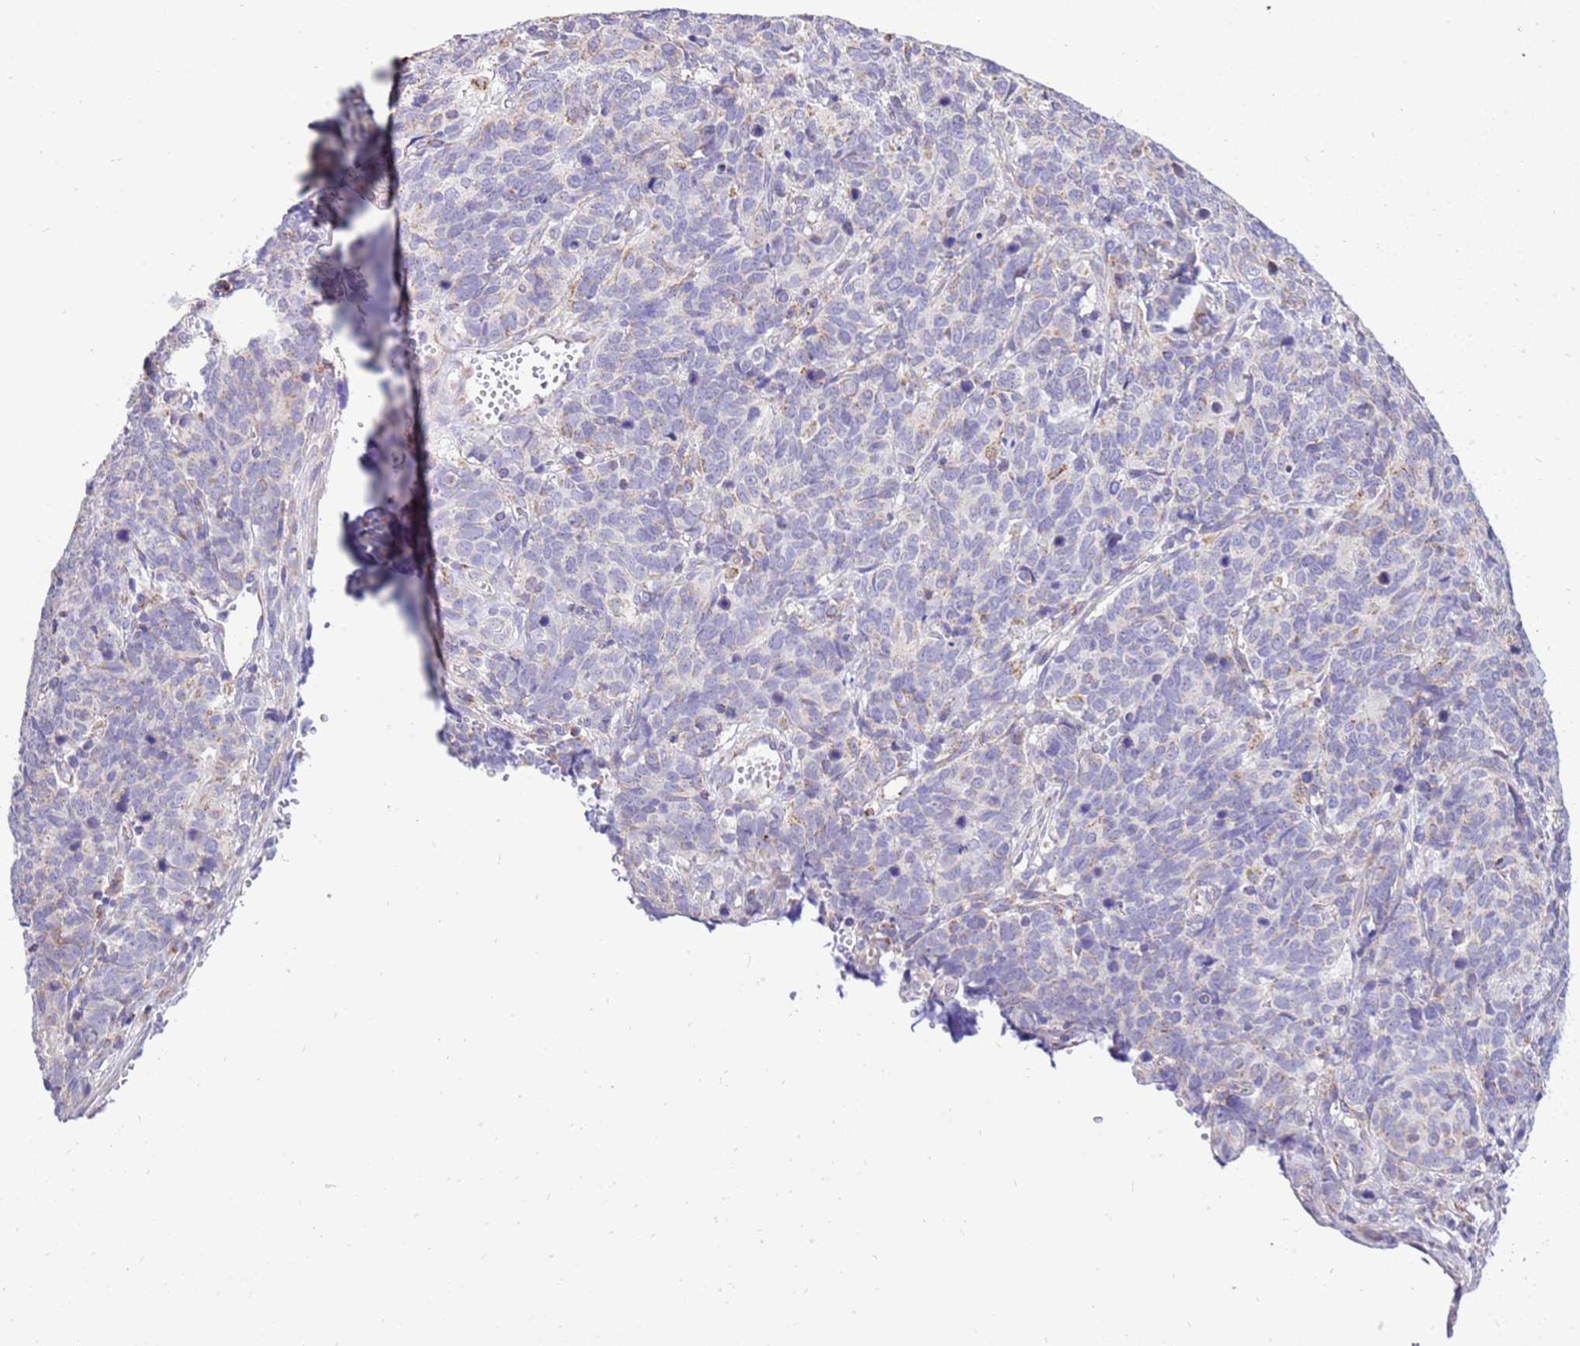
{"staining": {"intensity": "weak", "quantity": "<25%", "location": "cytoplasmic/membranous"}, "tissue": "cervical cancer", "cell_type": "Tumor cells", "image_type": "cancer", "snomed": [{"axis": "morphology", "description": "Squamous cell carcinoma, NOS"}, {"axis": "topography", "description": "Cervix"}], "caption": "This micrograph is of cervical squamous cell carcinoma stained with immunohistochemistry (IHC) to label a protein in brown with the nuclei are counter-stained blue. There is no positivity in tumor cells.", "gene": "IGF1R", "patient": {"sex": "female", "age": 60}}